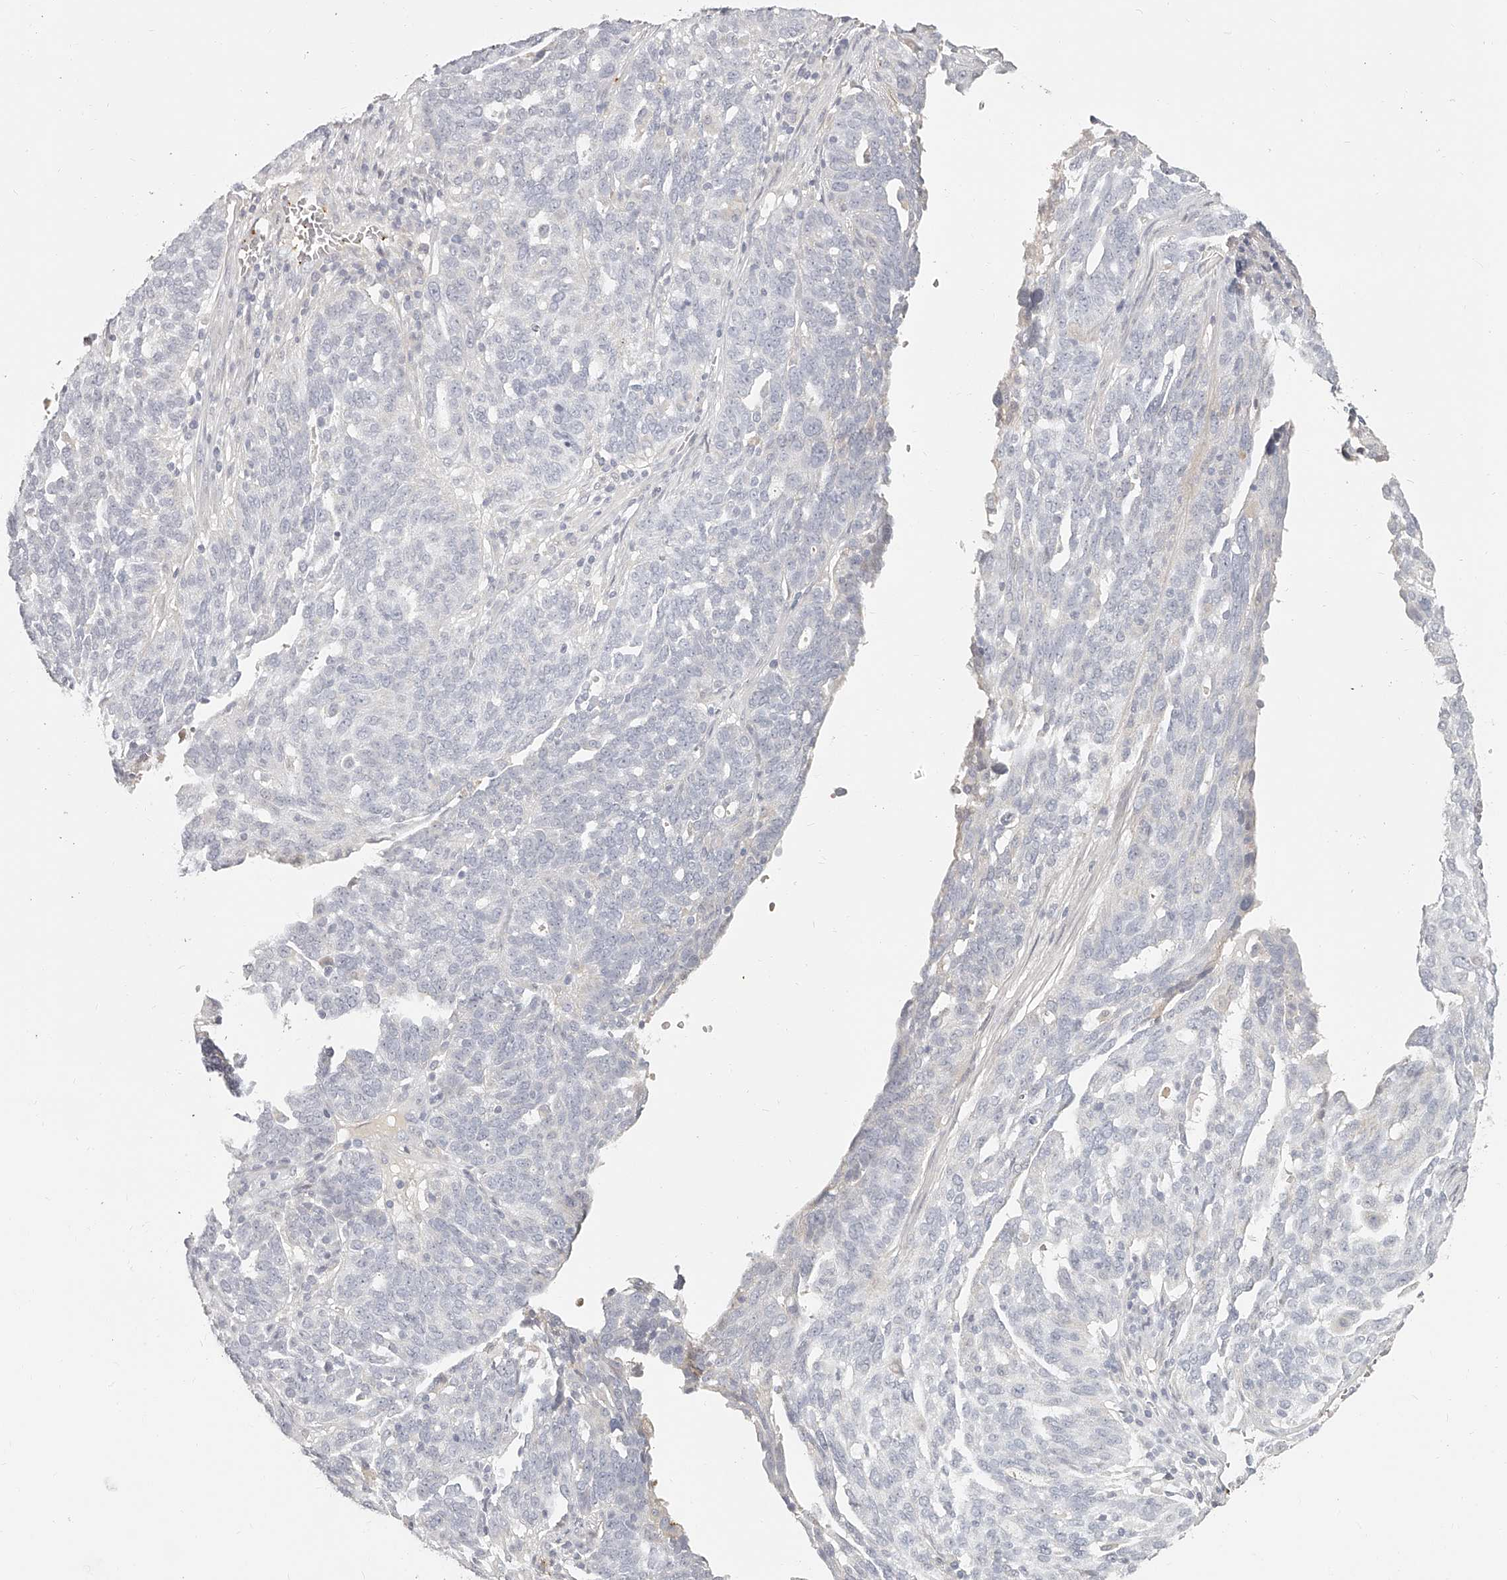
{"staining": {"intensity": "negative", "quantity": "none", "location": "none"}, "tissue": "ovarian cancer", "cell_type": "Tumor cells", "image_type": "cancer", "snomed": [{"axis": "morphology", "description": "Cystadenocarcinoma, serous, NOS"}, {"axis": "topography", "description": "Ovary"}], "caption": "This photomicrograph is of ovarian cancer stained with IHC to label a protein in brown with the nuclei are counter-stained blue. There is no staining in tumor cells.", "gene": "ITGB3", "patient": {"sex": "female", "age": 59}}